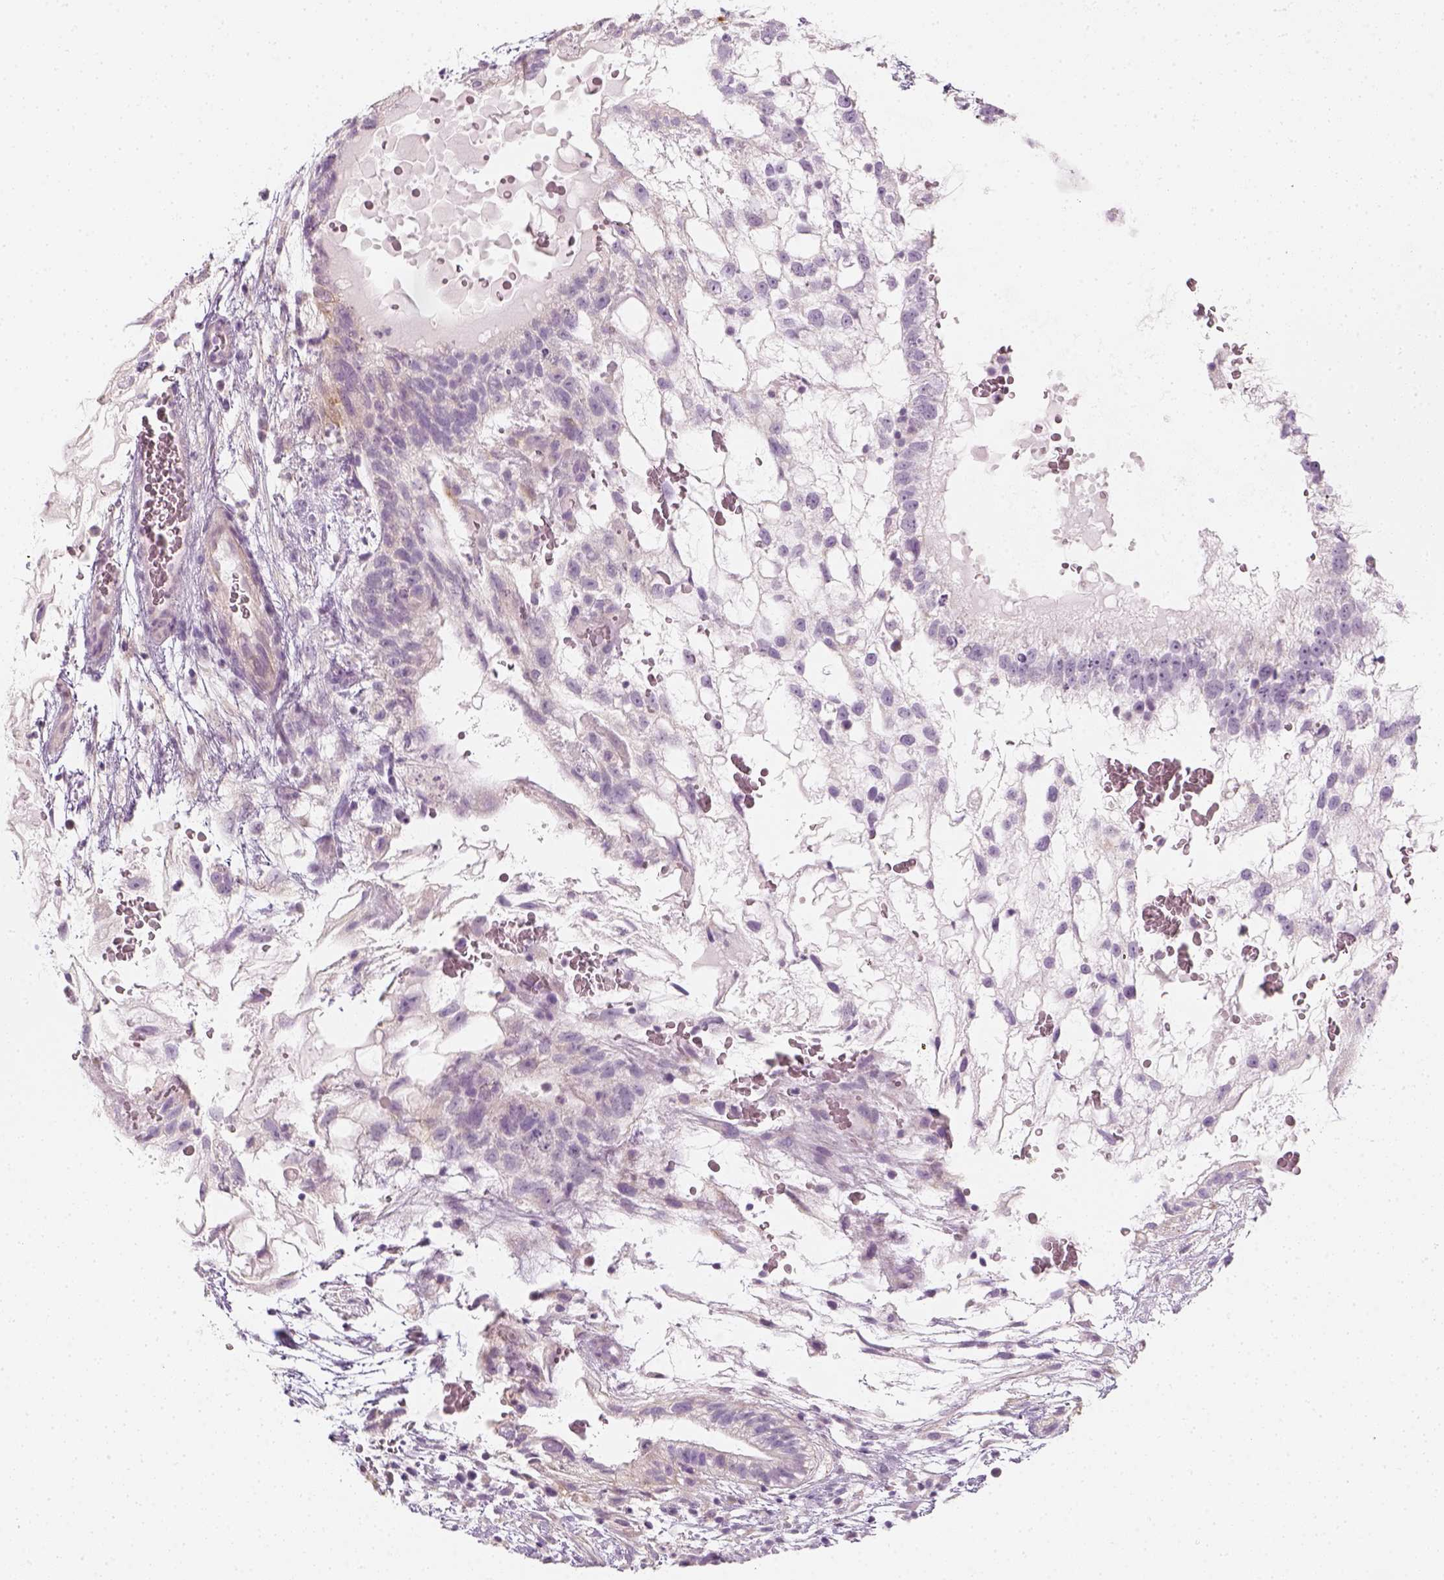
{"staining": {"intensity": "negative", "quantity": "none", "location": "none"}, "tissue": "testis cancer", "cell_type": "Tumor cells", "image_type": "cancer", "snomed": [{"axis": "morphology", "description": "Normal tissue, NOS"}, {"axis": "morphology", "description": "Carcinoma, Embryonal, NOS"}, {"axis": "topography", "description": "Testis"}], "caption": "Testis cancer was stained to show a protein in brown. There is no significant positivity in tumor cells. Brightfield microscopy of IHC stained with DAB (3,3'-diaminobenzidine) (brown) and hematoxylin (blue), captured at high magnification.", "gene": "PRAME", "patient": {"sex": "male", "age": 32}}